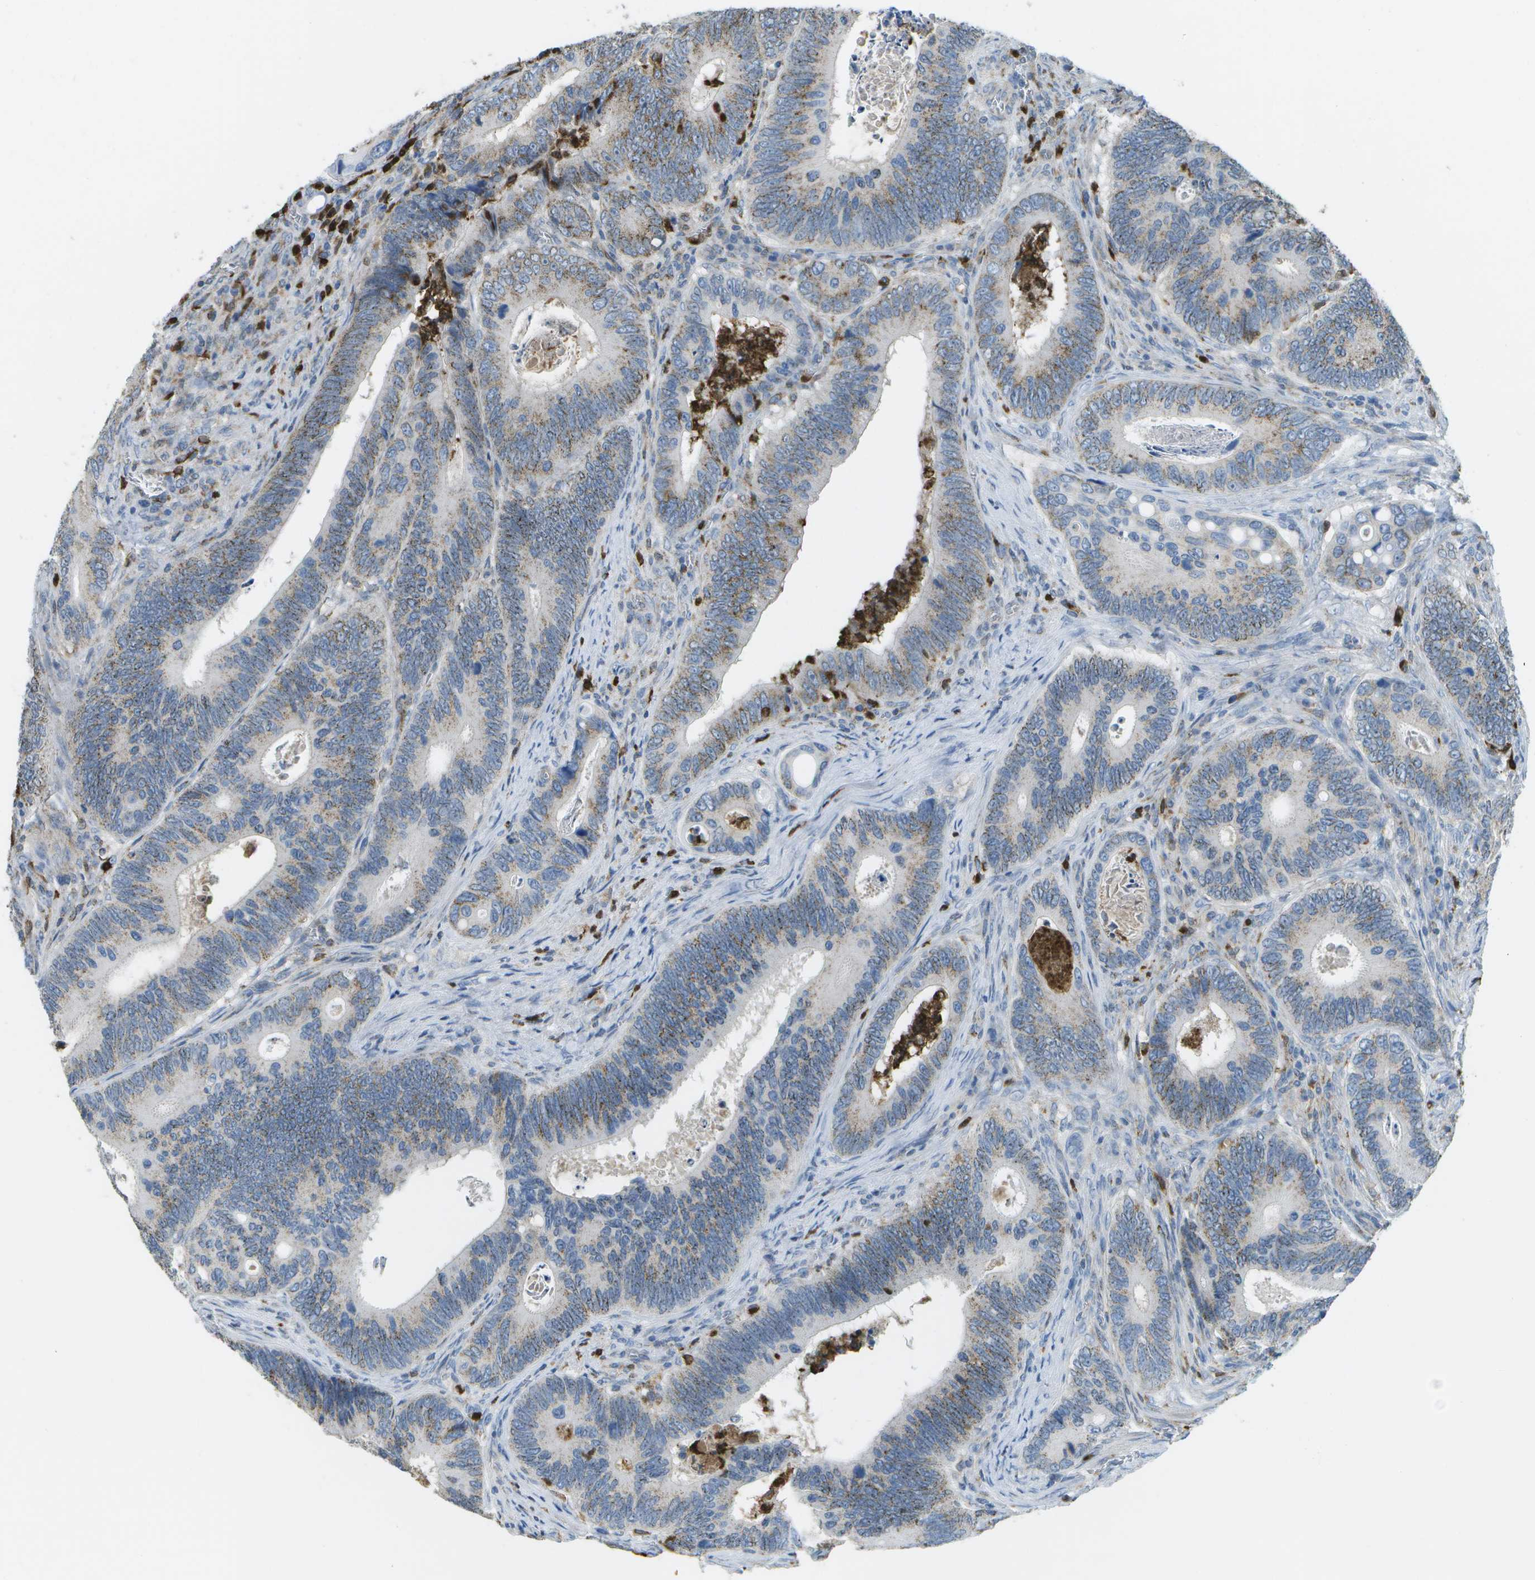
{"staining": {"intensity": "moderate", "quantity": "<25%", "location": "cytoplasmic/membranous"}, "tissue": "colorectal cancer", "cell_type": "Tumor cells", "image_type": "cancer", "snomed": [{"axis": "morphology", "description": "Inflammation, NOS"}, {"axis": "morphology", "description": "Adenocarcinoma, NOS"}, {"axis": "topography", "description": "Colon"}], "caption": "Moderate cytoplasmic/membranous positivity is appreciated in about <25% of tumor cells in colorectal cancer (adenocarcinoma). (DAB (3,3'-diaminobenzidine) = brown stain, brightfield microscopy at high magnification).", "gene": "CACHD1", "patient": {"sex": "male", "age": 72}}